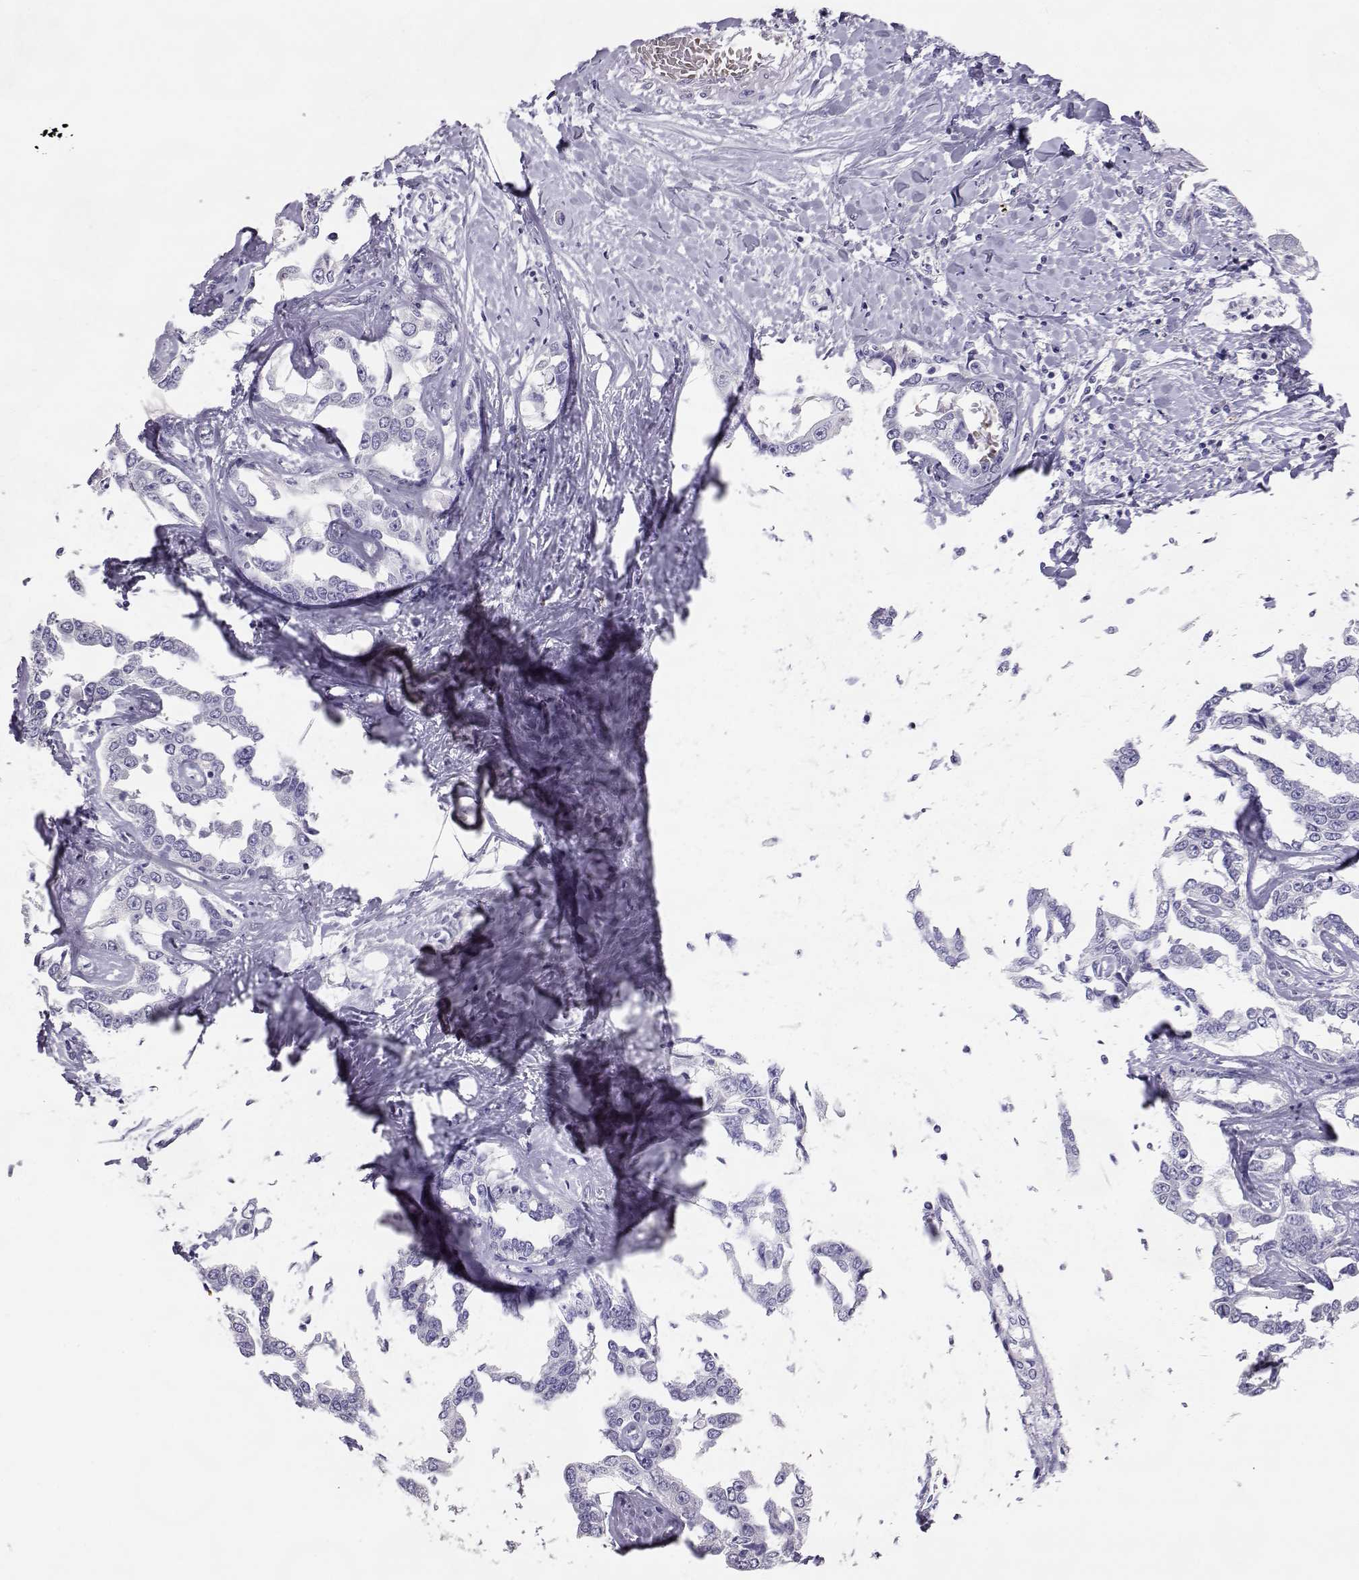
{"staining": {"intensity": "negative", "quantity": "none", "location": "none"}, "tissue": "liver cancer", "cell_type": "Tumor cells", "image_type": "cancer", "snomed": [{"axis": "morphology", "description": "Cholangiocarcinoma"}, {"axis": "topography", "description": "Liver"}], "caption": "This is an immunohistochemistry histopathology image of liver cancer (cholangiocarcinoma). There is no positivity in tumor cells.", "gene": "ENDOU", "patient": {"sex": "male", "age": 59}}